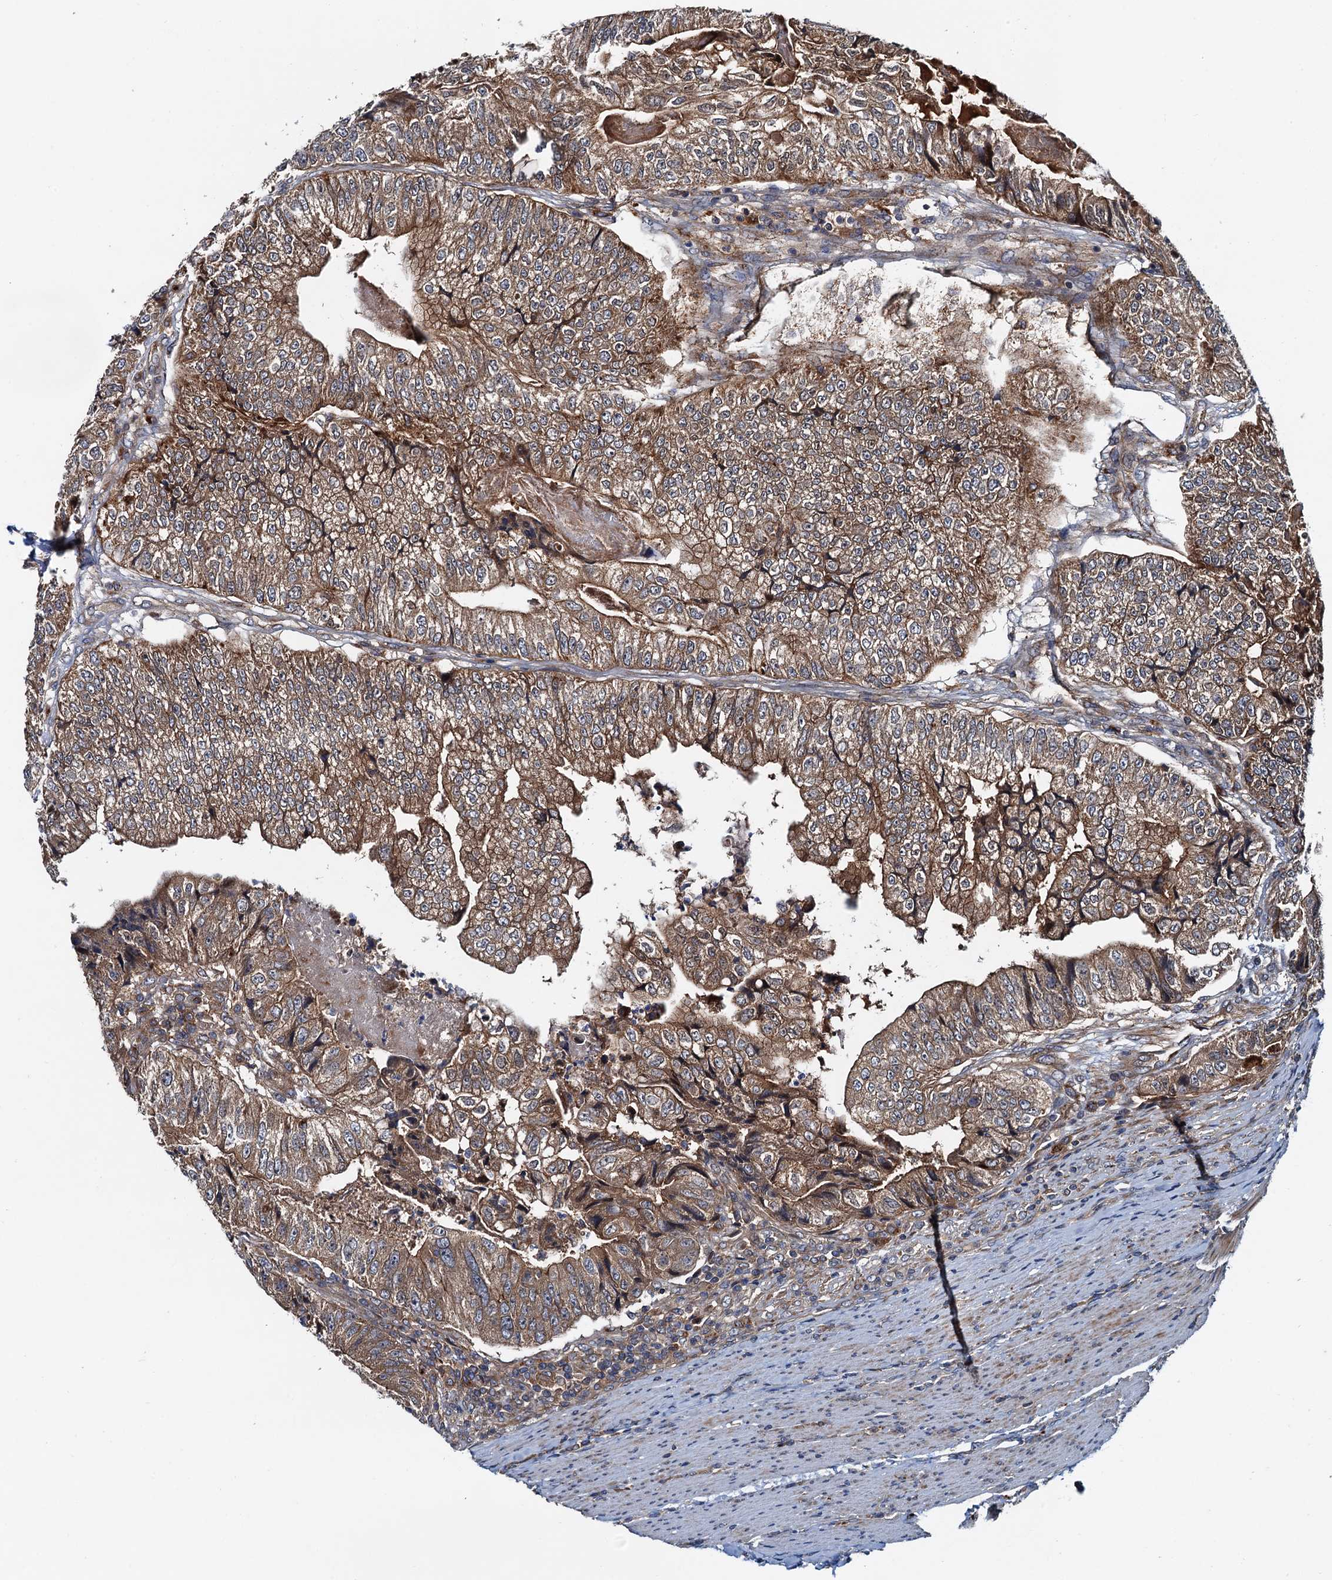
{"staining": {"intensity": "moderate", "quantity": ">75%", "location": "cytoplasmic/membranous"}, "tissue": "colorectal cancer", "cell_type": "Tumor cells", "image_type": "cancer", "snomed": [{"axis": "morphology", "description": "Adenocarcinoma, NOS"}, {"axis": "topography", "description": "Colon"}], "caption": "Colorectal cancer (adenocarcinoma) was stained to show a protein in brown. There is medium levels of moderate cytoplasmic/membranous staining in approximately >75% of tumor cells.", "gene": "EFL1", "patient": {"sex": "female", "age": 67}}